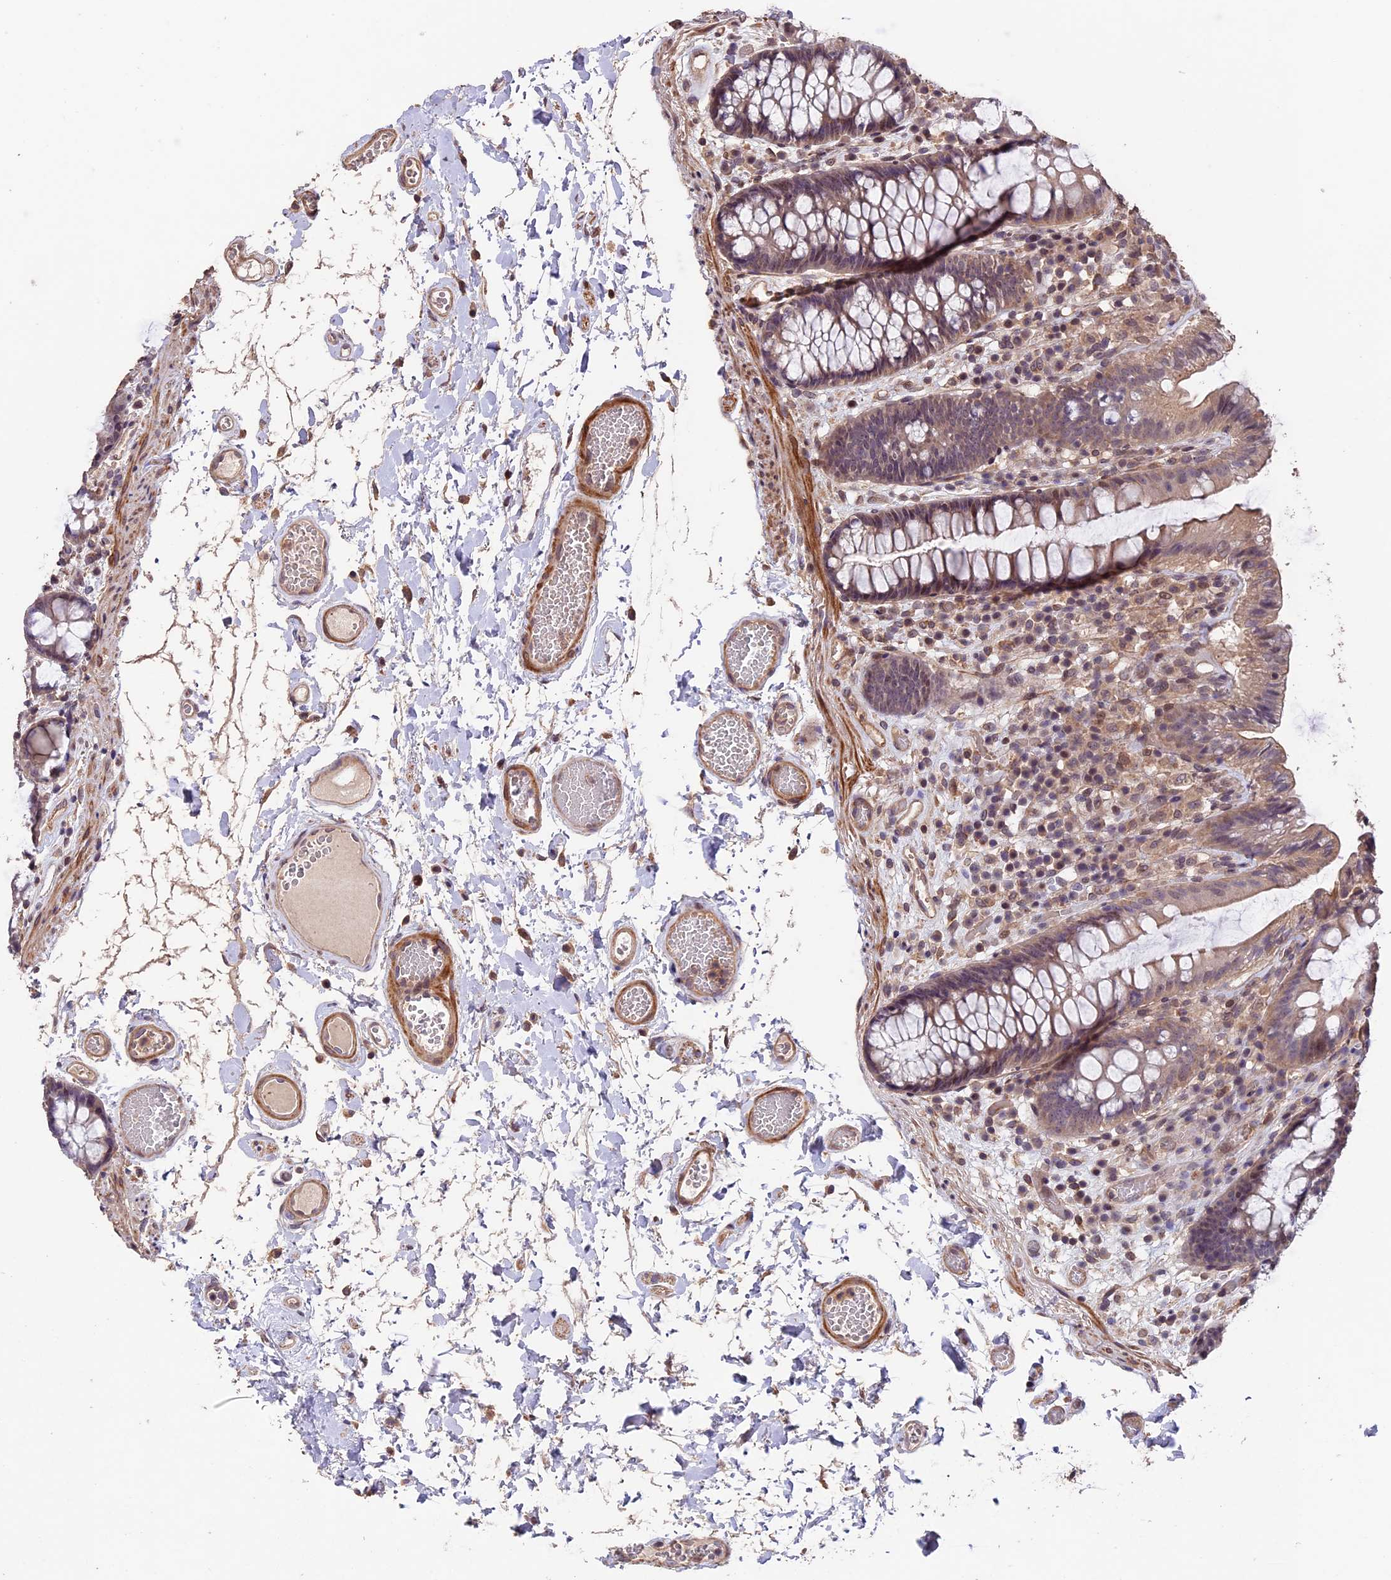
{"staining": {"intensity": "moderate", "quantity": ">75%", "location": "cytoplasmic/membranous"}, "tissue": "colon", "cell_type": "Endothelial cells", "image_type": "normal", "snomed": [{"axis": "morphology", "description": "Normal tissue, NOS"}, {"axis": "topography", "description": "Colon"}], "caption": "A brown stain shows moderate cytoplasmic/membranous positivity of a protein in endothelial cells of normal colon.", "gene": "GNB5", "patient": {"sex": "male", "age": 84}}